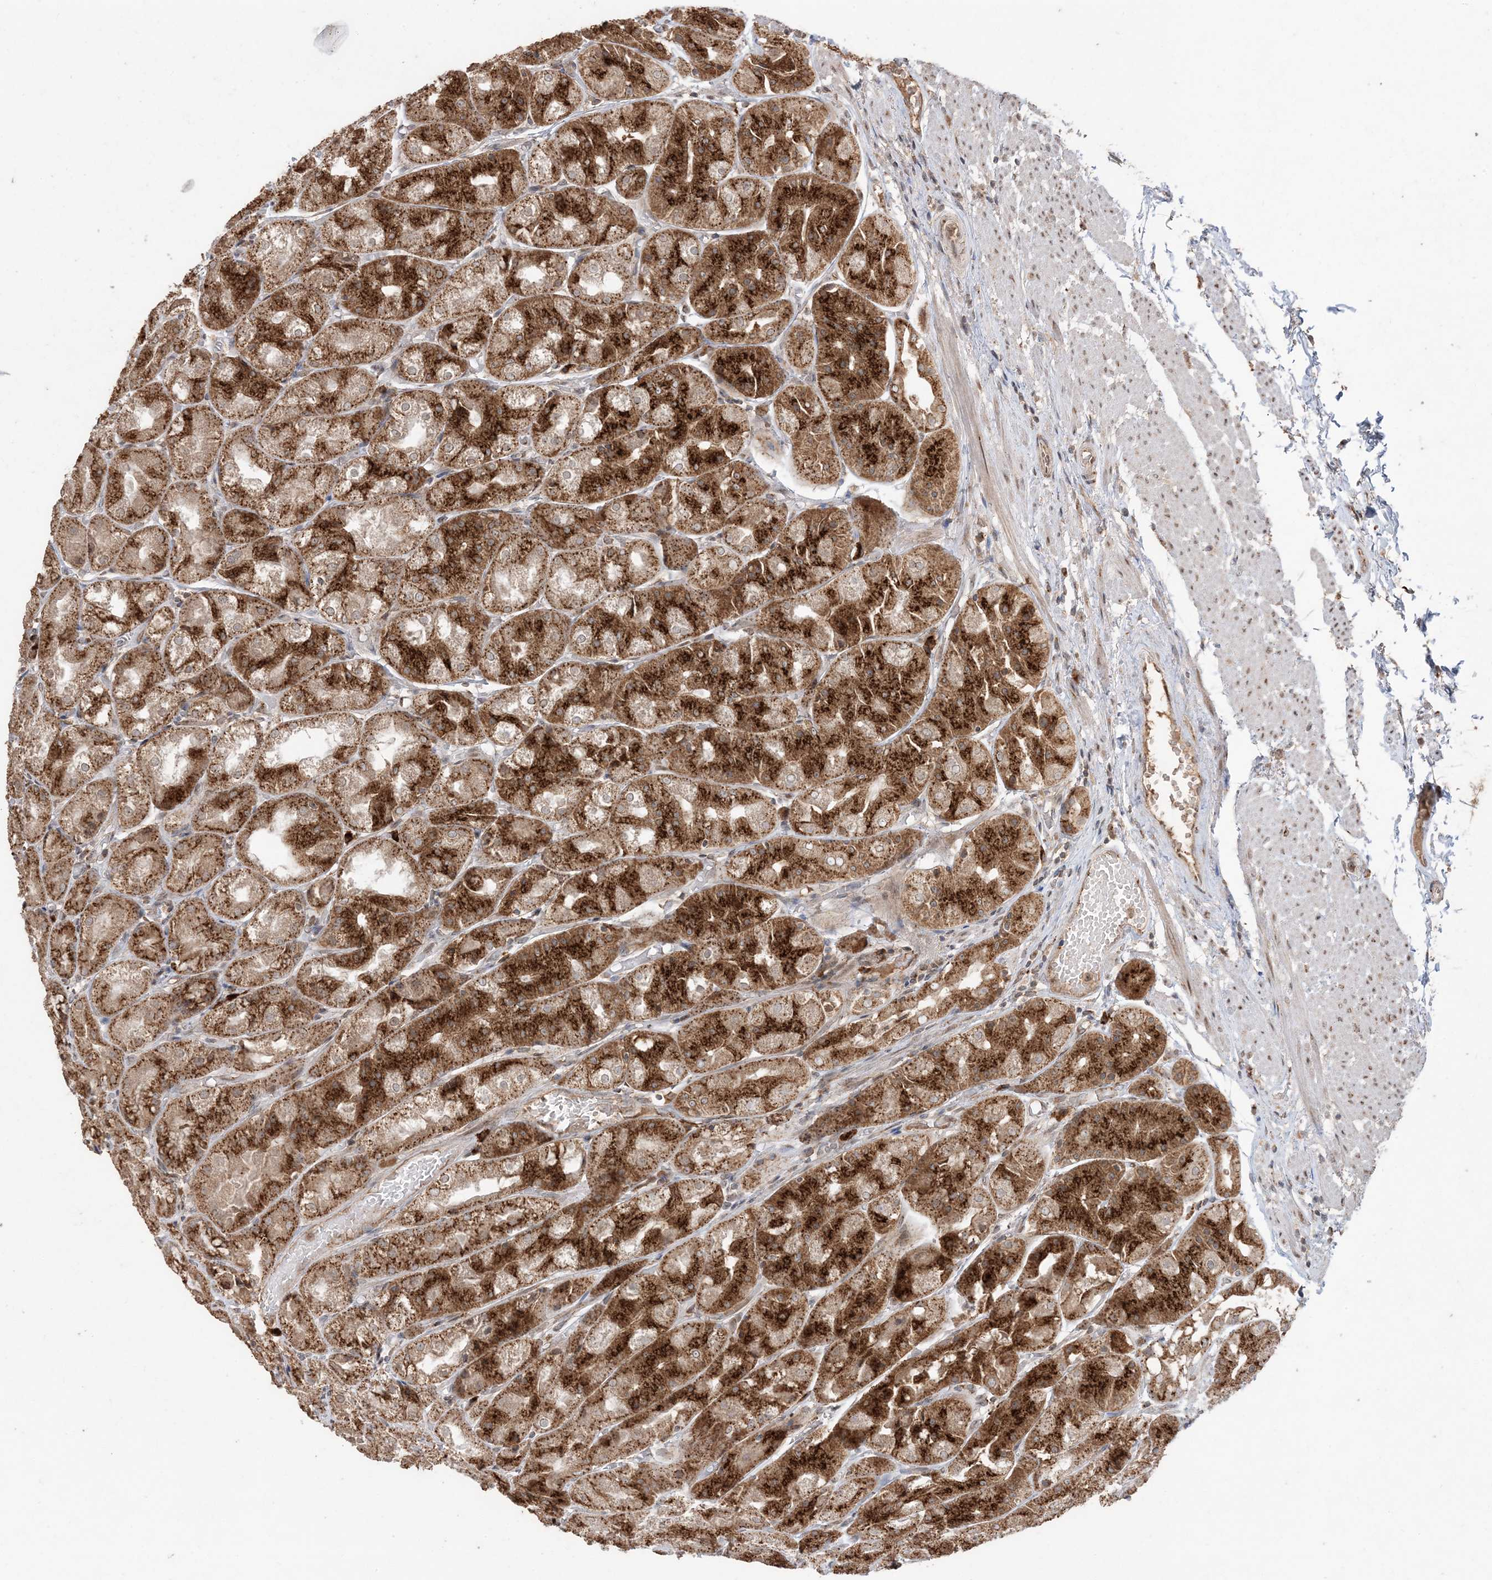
{"staining": {"intensity": "strong", "quantity": ">75%", "location": "cytoplasmic/membranous"}, "tissue": "stomach", "cell_type": "Glandular cells", "image_type": "normal", "snomed": [{"axis": "morphology", "description": "Normal tissue, NOS"}, {"axis": "topography", "description": "Stomach, upper"}], "caption": "Normal stomach was stained to show a protein in brown. There is high levels of strong cytoplasmic/membranous expression in about >75% of glandular cells. (DAB (3,3'-diaminobenzidine) IHC, brown staining for protein, blue staining for nuclei).", "gene": "RER1", "patient": {"sex": "male", "age": 72}}